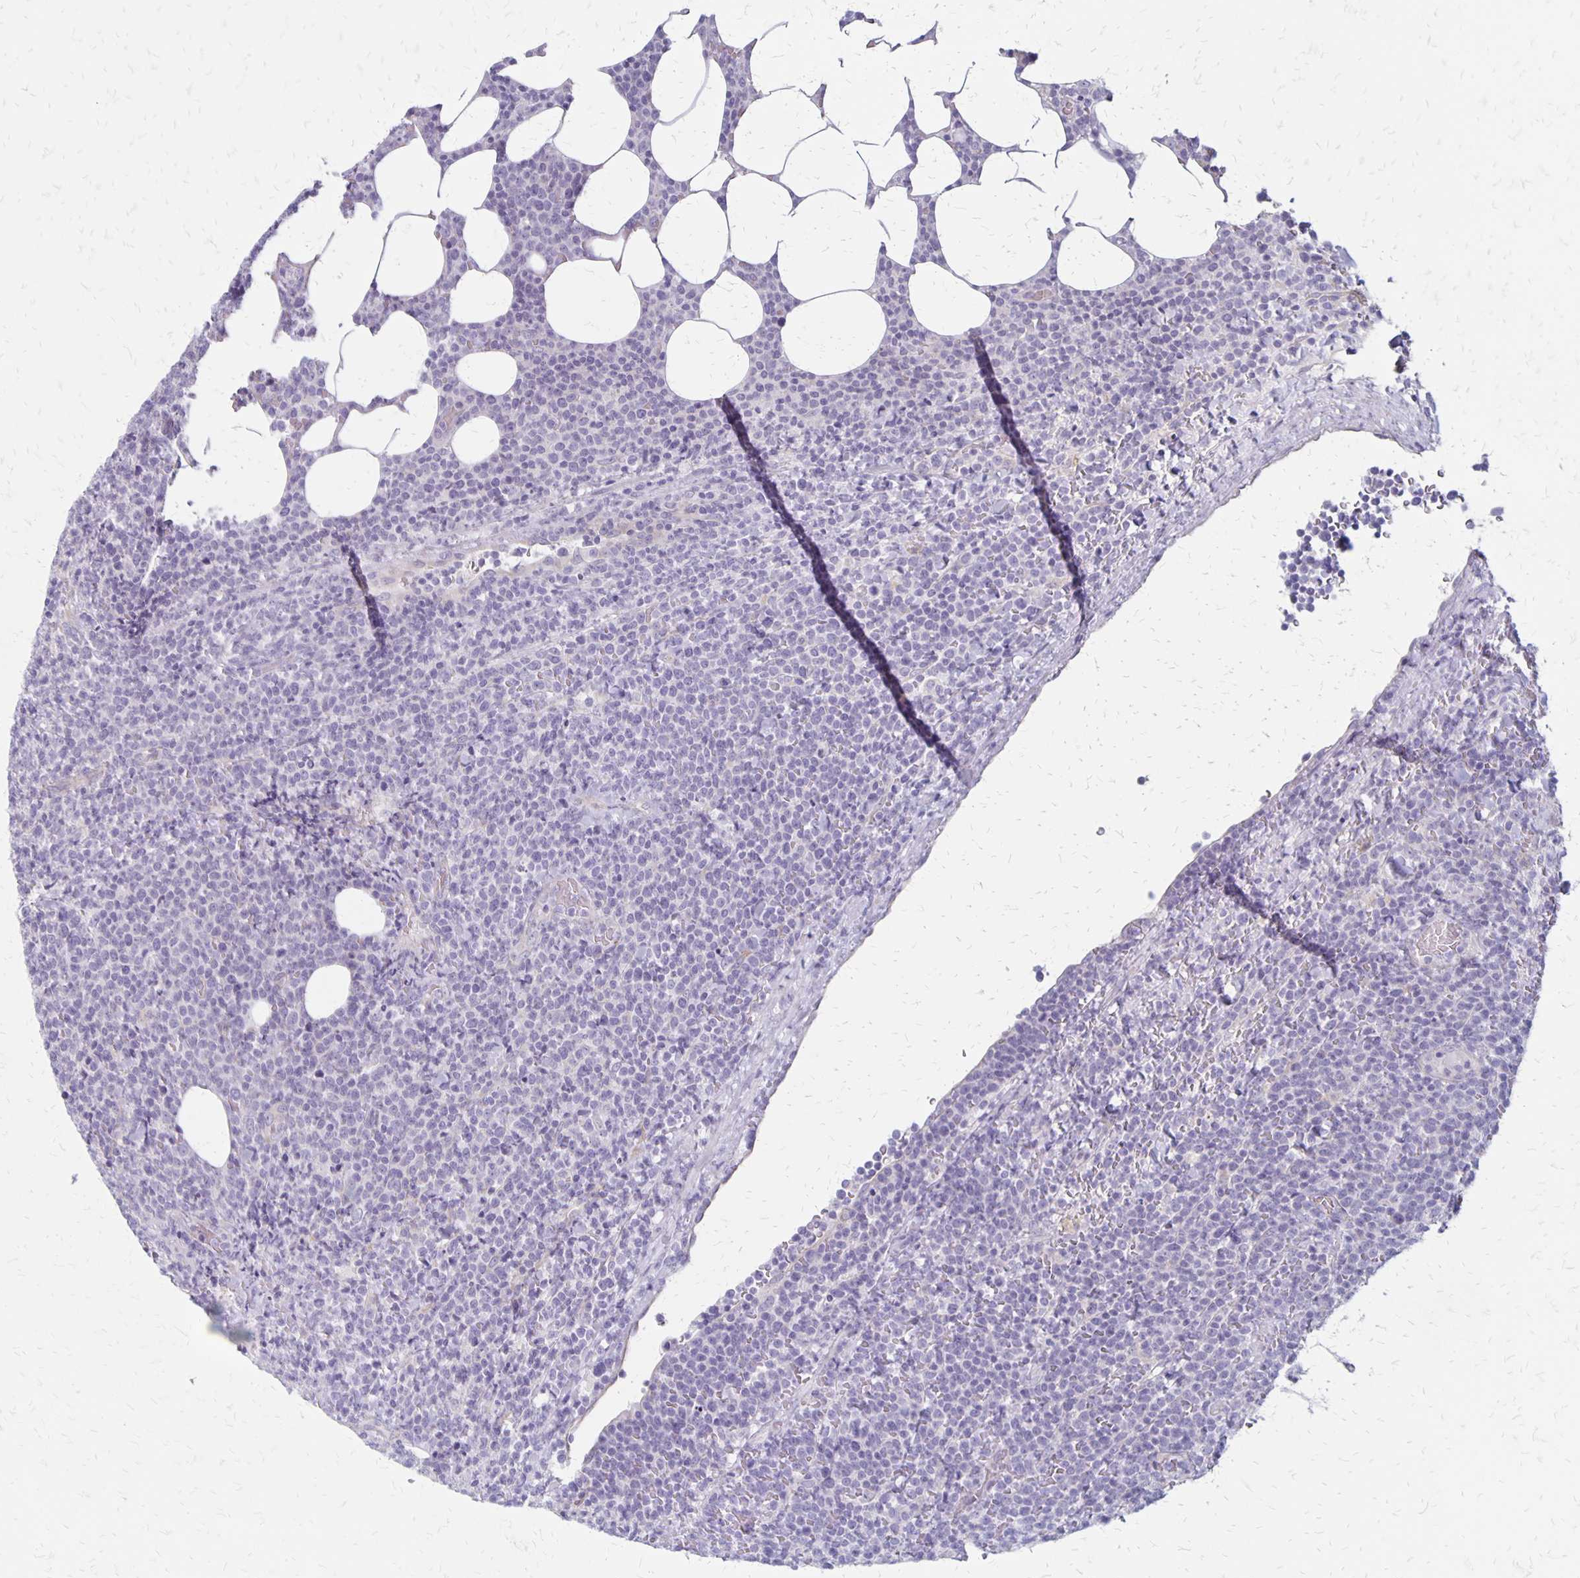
{"staining": {"intensity": "negative", "quantity": "none", "location": "none"}, "tissue": "lymphoma", "cell_type": "Tumor cells", "image_type": "cancer", "snomed": [{"axis": "morphology", "description": "Malignant lymphoma, non-Hodgkin's type, High grade"}, {"axis": "topography", "description": "Lymph node"}], "caption": "Tumor cells are negative for brown protein staining in lymphoma. The staining was performed using DAB (3,3'-diaminobenzidine) to visualize the protein expression in brown, while the nuclei were stained in blue with hematoxylin (Magnification: 20x).", "gene": "HOMER1", "patient": {"sex": "male", "age": 61}}